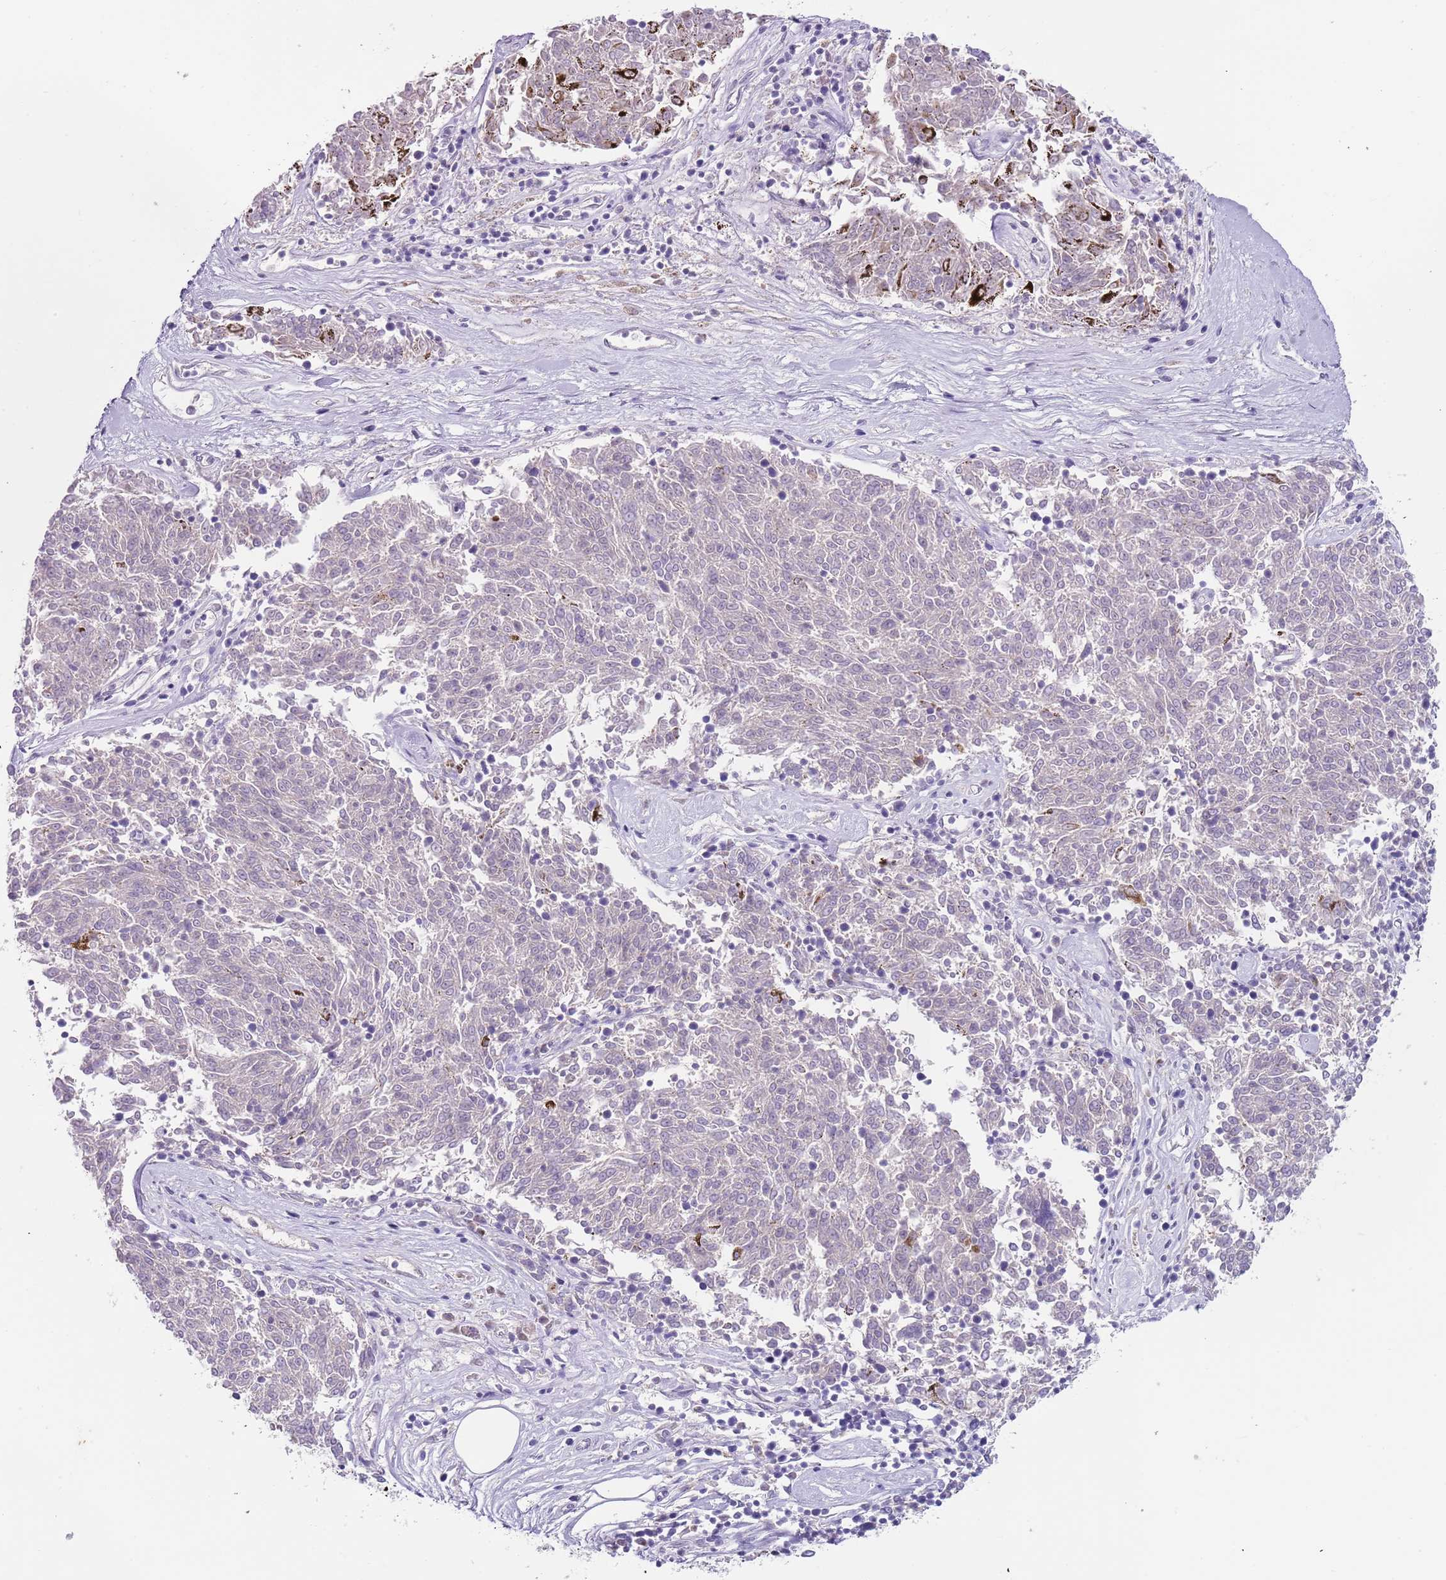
{"staining": {"intensity": "negative", "quantity": "none", "location": "none"}, "tissue": "melanoma", "cell_type": "Tumor cells", "image_type": "cancer", "snomed": [{"axis": "morphology", "description": "Malignant melanoma, NOS"}, {"axis": "topography", "description": "Skin"}], "caption": "Immunohistochemical staining of malignant melanoma exhibits no significant staining in tumor cells. Nuclei are stained in blue.", "gene": "C2CD3", "patient": {"sex": "female", "age": 72}}